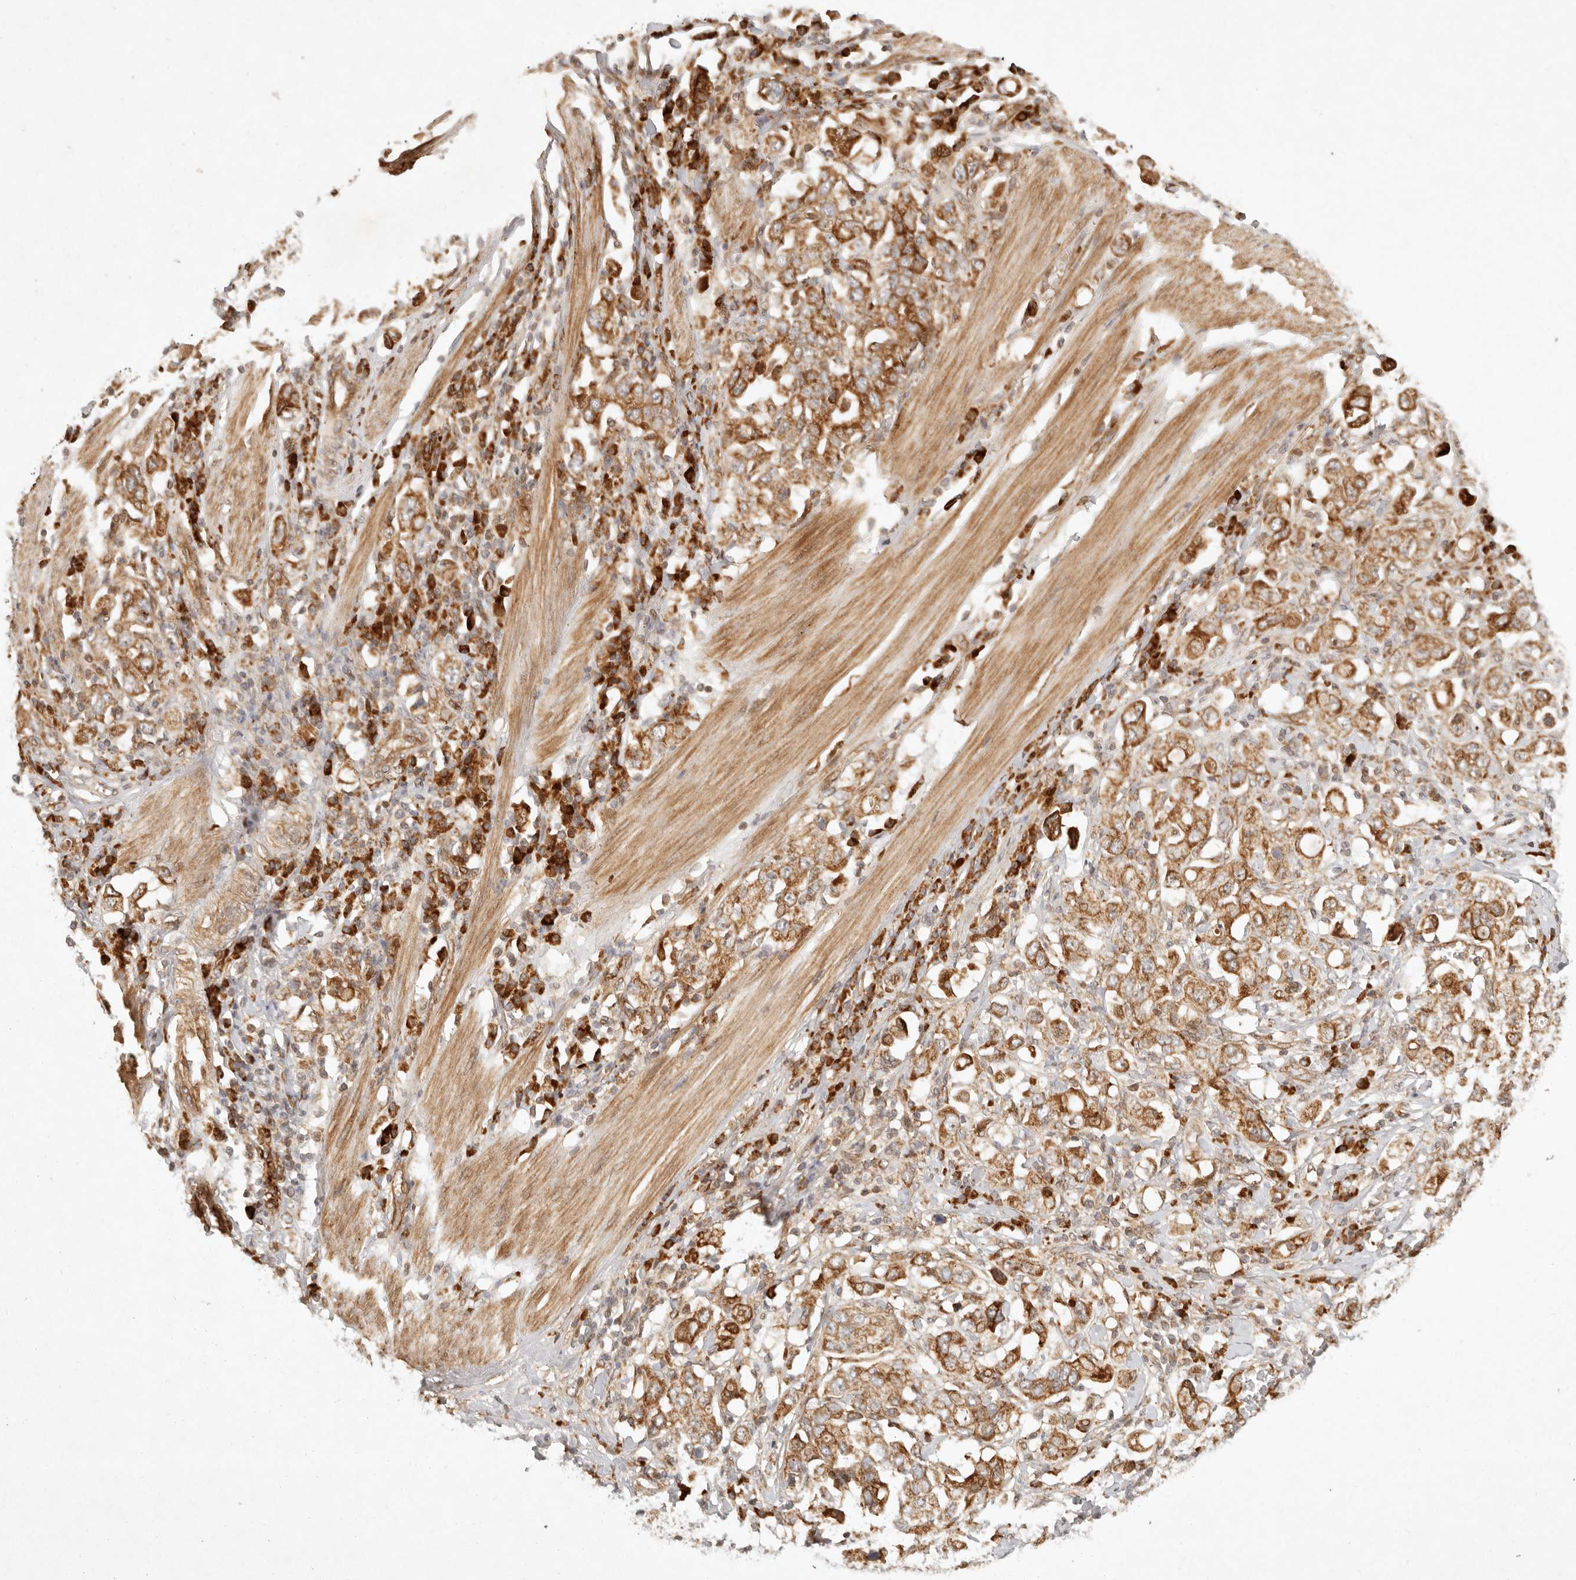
{"staining": {"intensity": "moderate", "quantity": ">75%", "location": "cytoplasmic/membranous"}, "tissue": "stomach cancer", "cell_type": "Tumor cells", "image_type": "cancer", "snomed": [{"axis": "morphology", "description": "Adenocarcinoma, NOS"}, {"axis": "topography", "description": "Stomach, upper"}], "caption": "The histopathology image demonstrates staining of stomach cancer, revealing moderate cytoplasmic/membranous protein expression (brown color) within tumor cells. (Brightfield microscopy of DAB IHC at high magnification).", "gene": "KLHL38", "patient": {"sex": "male", "age": 62}}